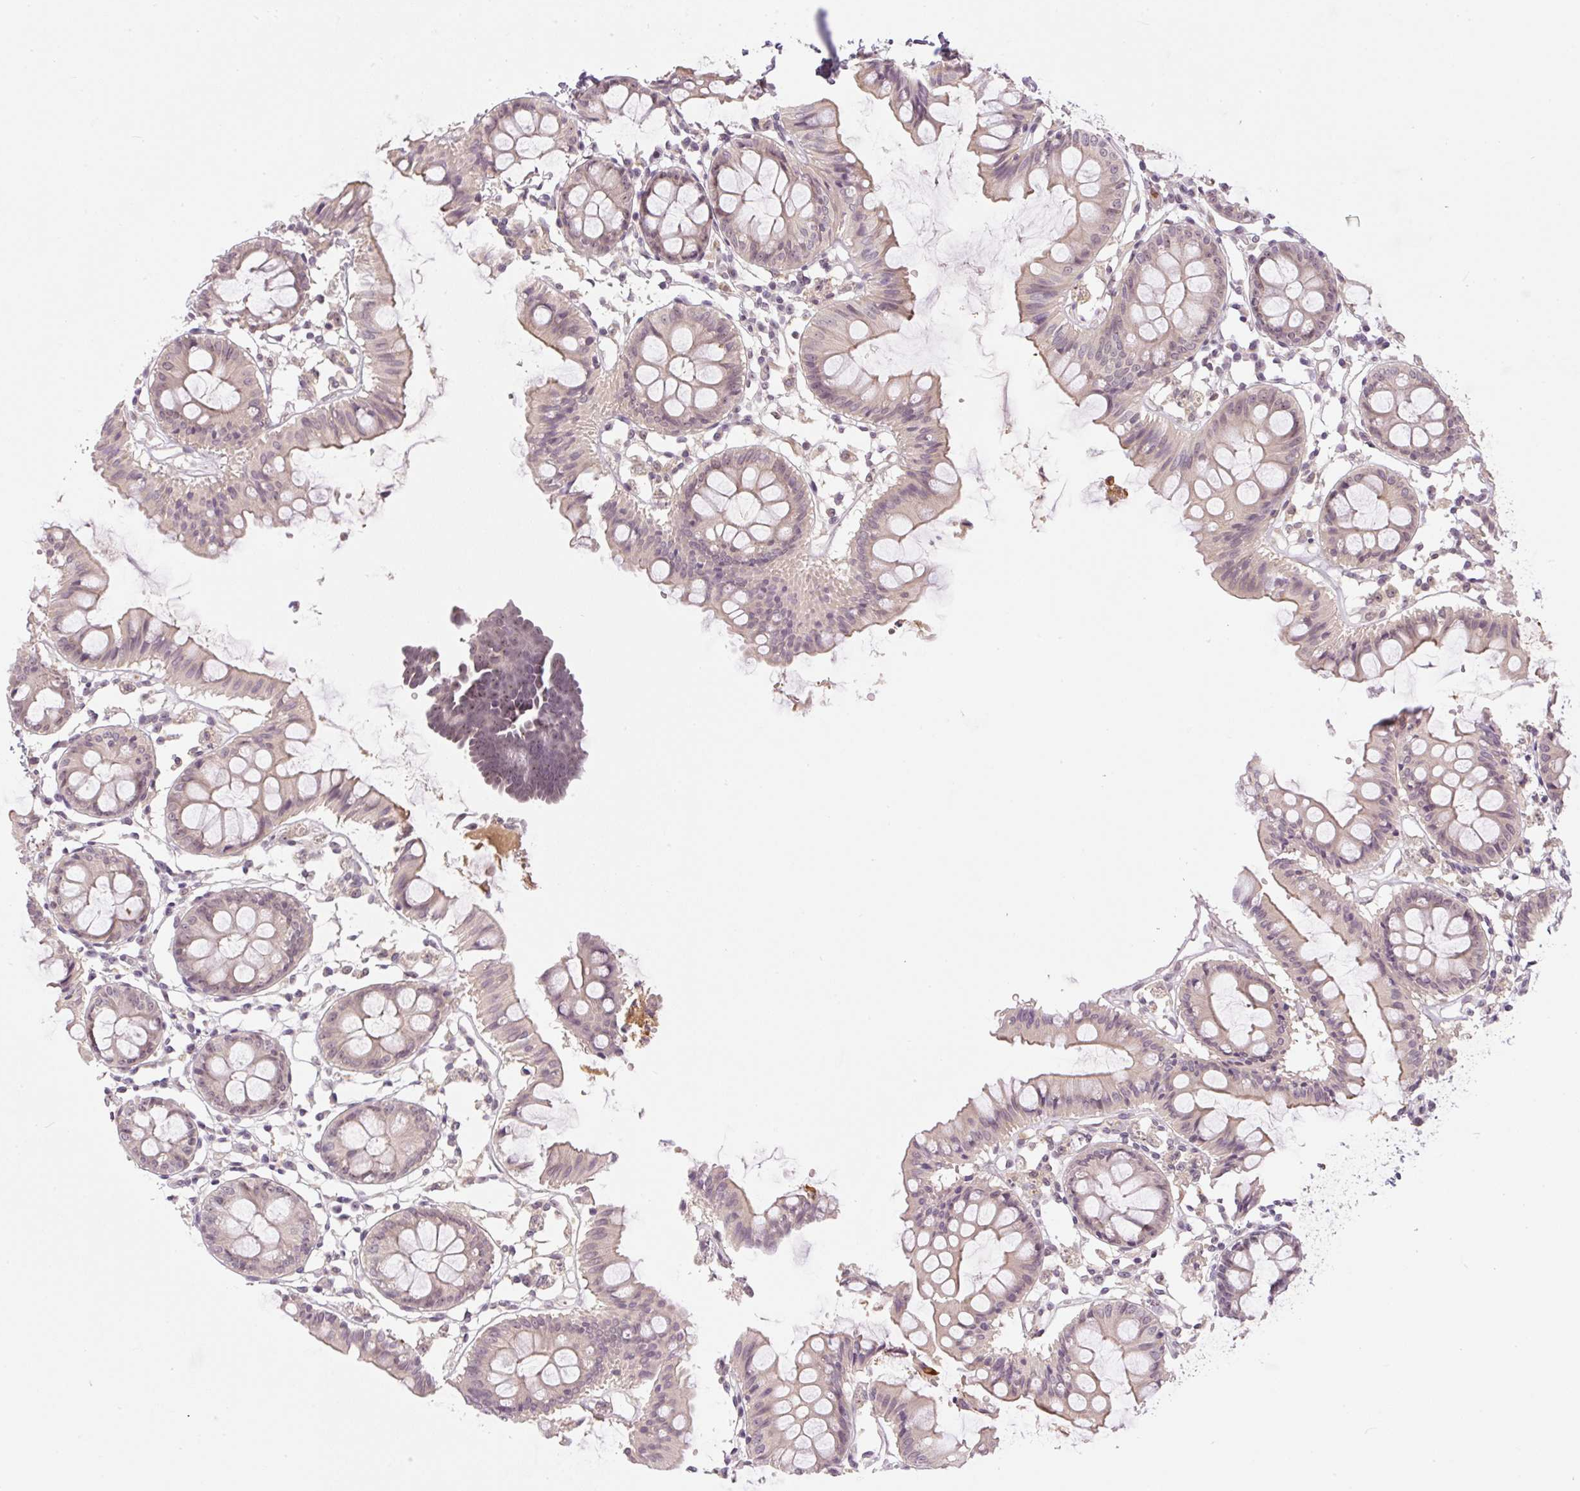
{"staining": {"intensity": "weak", "quantity": "25%-75%", "location": "nuclear"}, "tissue": "colon", "cell_type": "Endothelial cells", "image_type": "normal", "snomed": [{"axis": "morphology", "description": "Normal tissue, NOS"}, {"axis": "topography", "description": "Colon"}], "caption": "DAB (3,3'-diaminobenzidine) immunohistochemical staining of benign human colon reveals weak nuclear protein staining in approximately 25%-75% of endothelial cells. Immunohistochemistry stains the protein of interest in brown and the nuclei are stained blue.", "gene": "SGF29", "patient": {"sex": "female", "age": 84}}